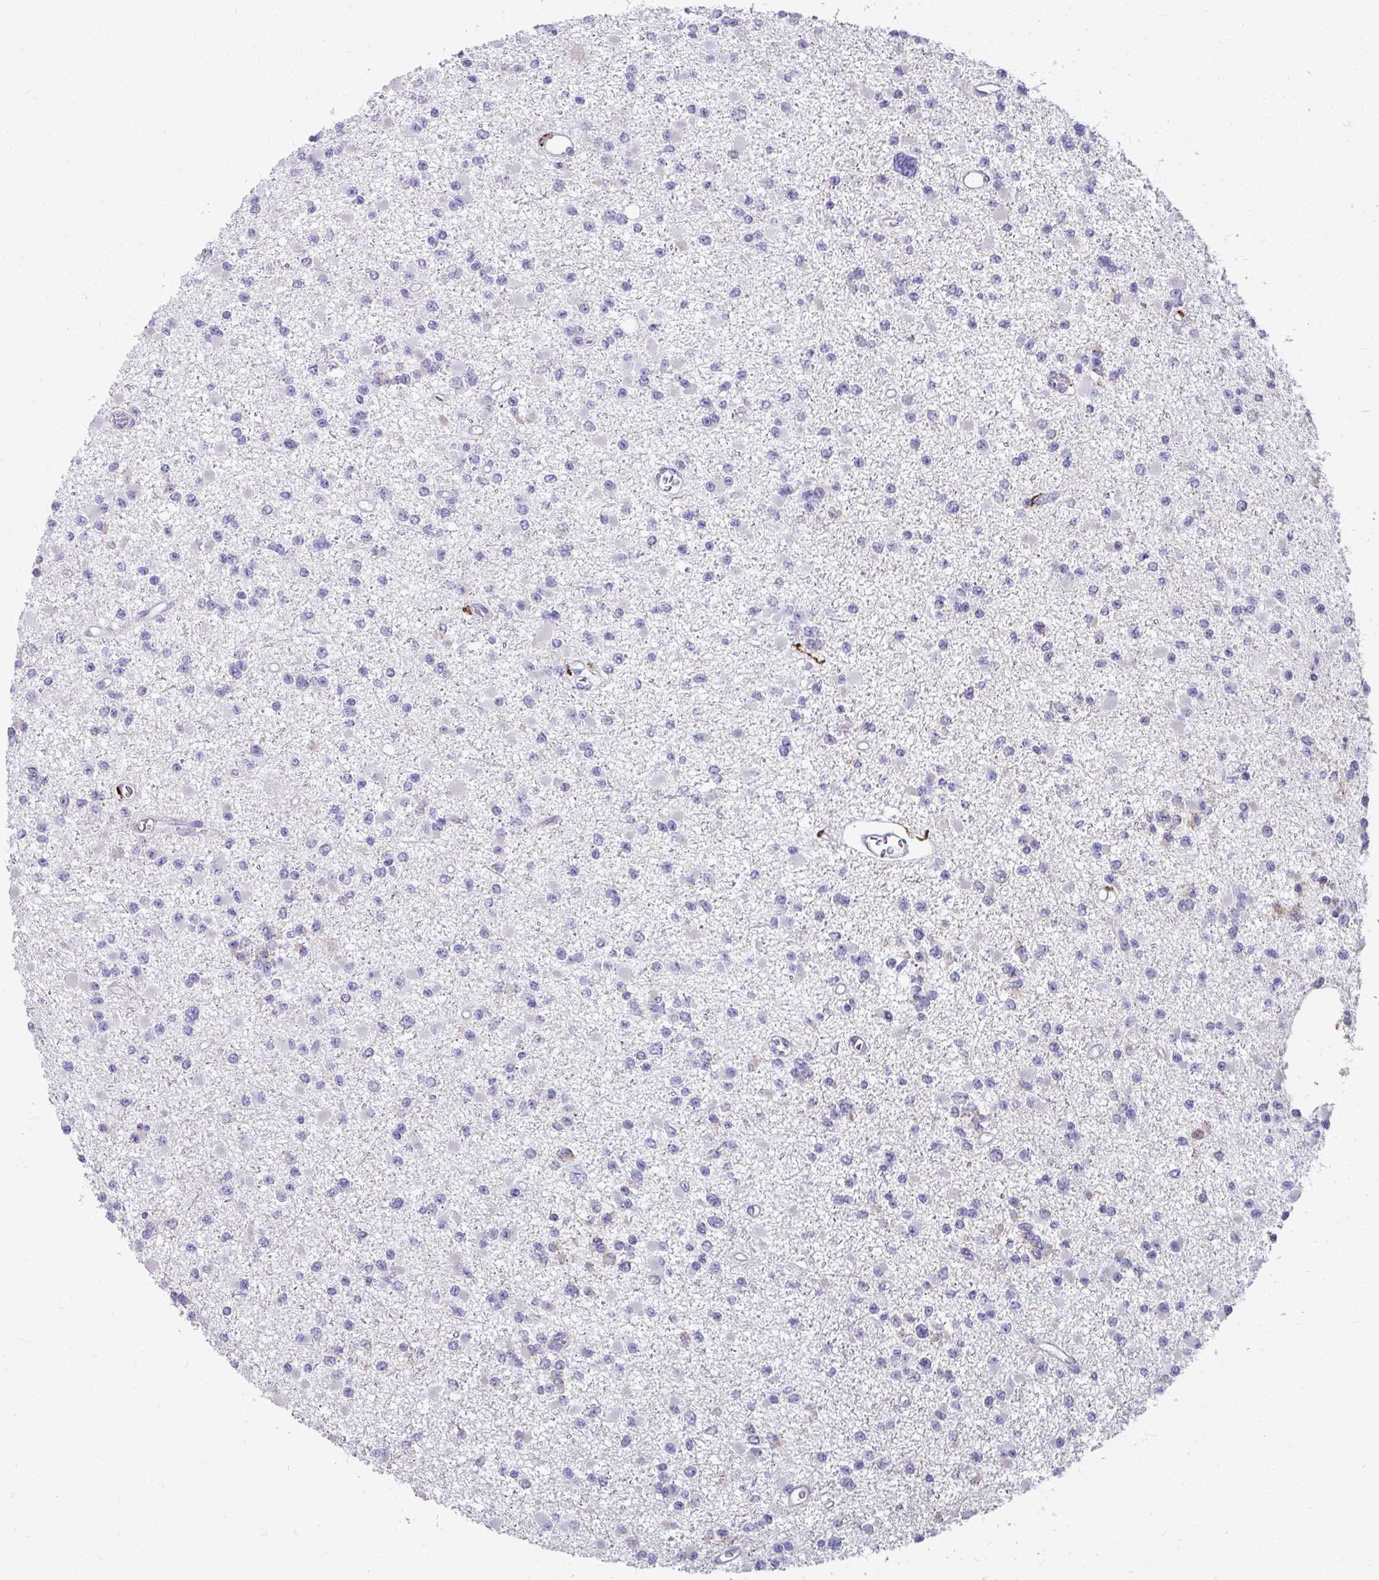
{"staining": {"intensity": "negative", "quantity": "none", "location": "none"}, "tissue": "glioma", "cell_type": "Tumor cells", "image_type": "cancer", "snomed": [{"axis": "morphology", "description": "Glioma, malignant, Low grade"}, {"axis": "topography", "description": "Brain"}], "caption": "Tumor cells are negative for protein expression in human malignant glioma (low-grade). (DAB immunohistochemistry, high magnification).", "gene": "CD163", "patient": {"sex": "female", "age": 22}}